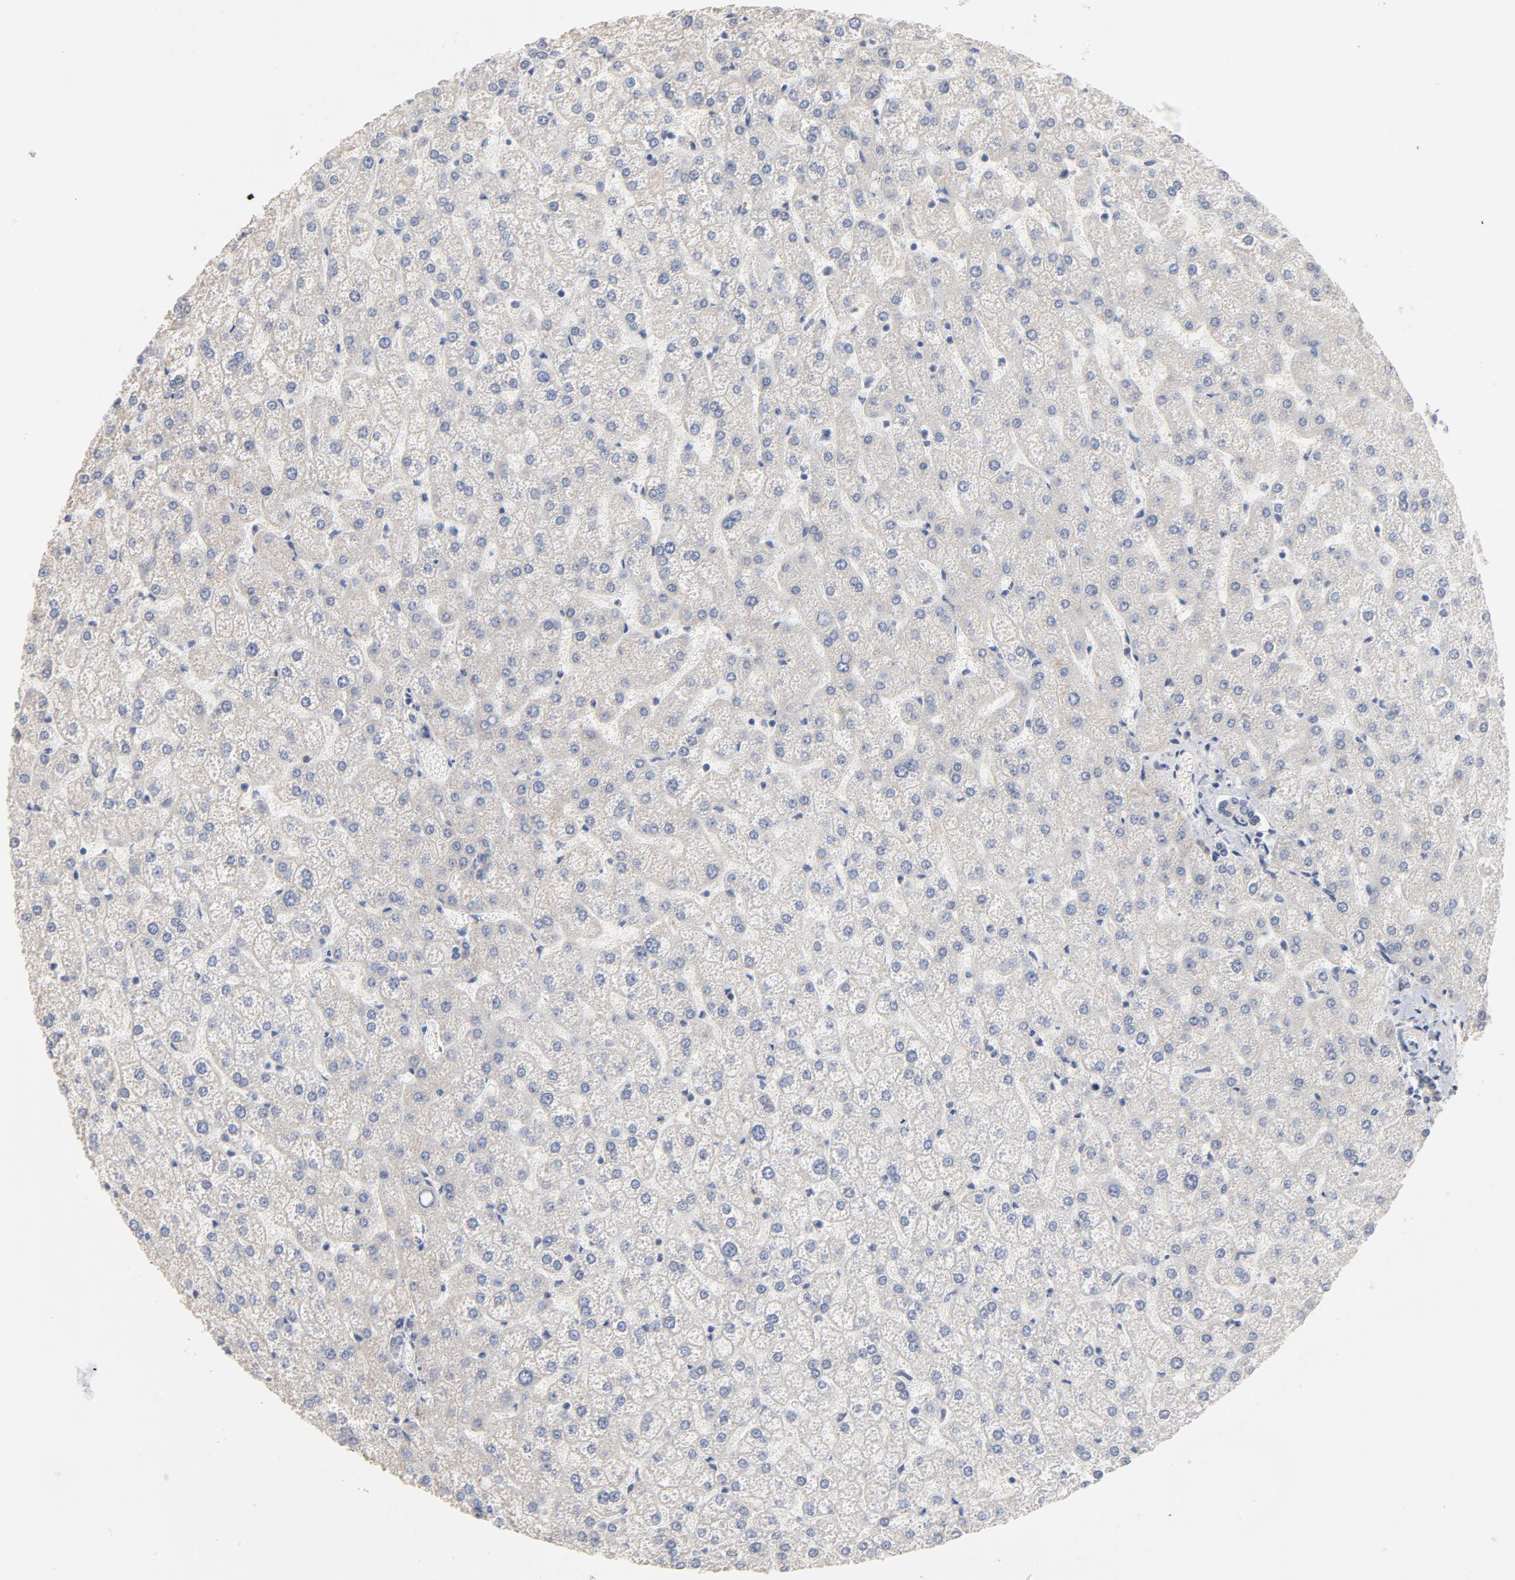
{"staining": {"intensity": "negative", "quantity": "none", "location": "none"}, "tissue": "liver", "cell_type": "Cholangiocytes", "image_type": "normal", "snomed": [{"axis": "morphology", "description": "Normal tissue, NOS"}, {"axis": "topography", "description": "Liver"}], "caption": "Image shows no significant protein positivity in cholangiocytes of benign liver.", "gene": "UBL4A", "patient": {"sex": "female", "age": 32}}